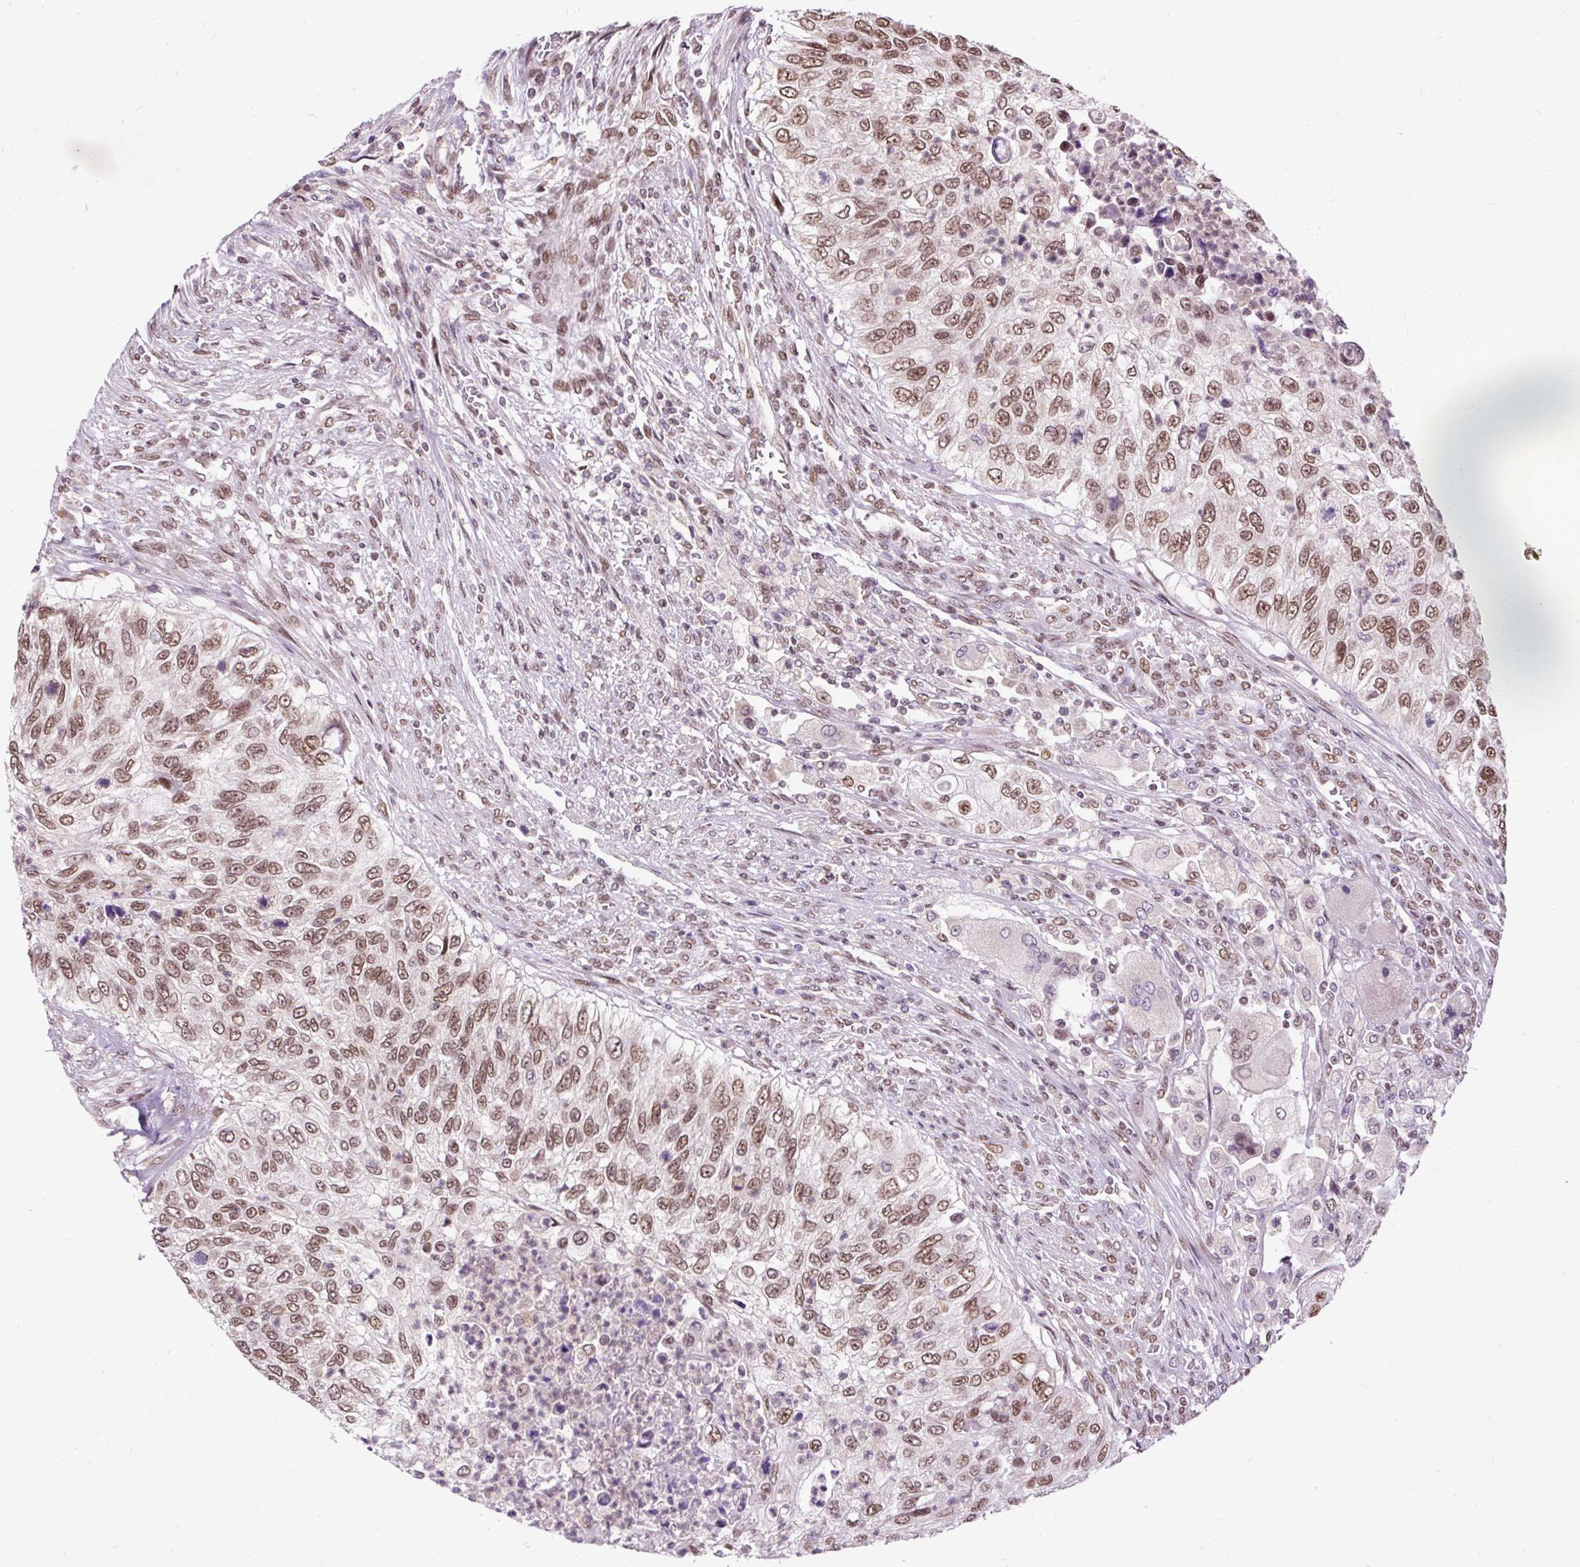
{"staining": {"intensity": "moderate", "quantity": ">75%", "location": "nuclear"}, "tissue": "urothelial cancer", "cell_type": "Tumor cells", "image_type": "cancer", "snomed": [{"axis": "morphology", "description": "Urothelial carcinoma, High grade"}, {"axis": "topography", "description": "Urinary bladder"}], "caption": "Urothelial cancer stained for a protein shows moderate nuclear positivity in tumor cells. The protein is shown in brown color, while the nuclei are stained blue.", "gene": "ZNF672", "patient": {"sex": "female", "age": 60}}